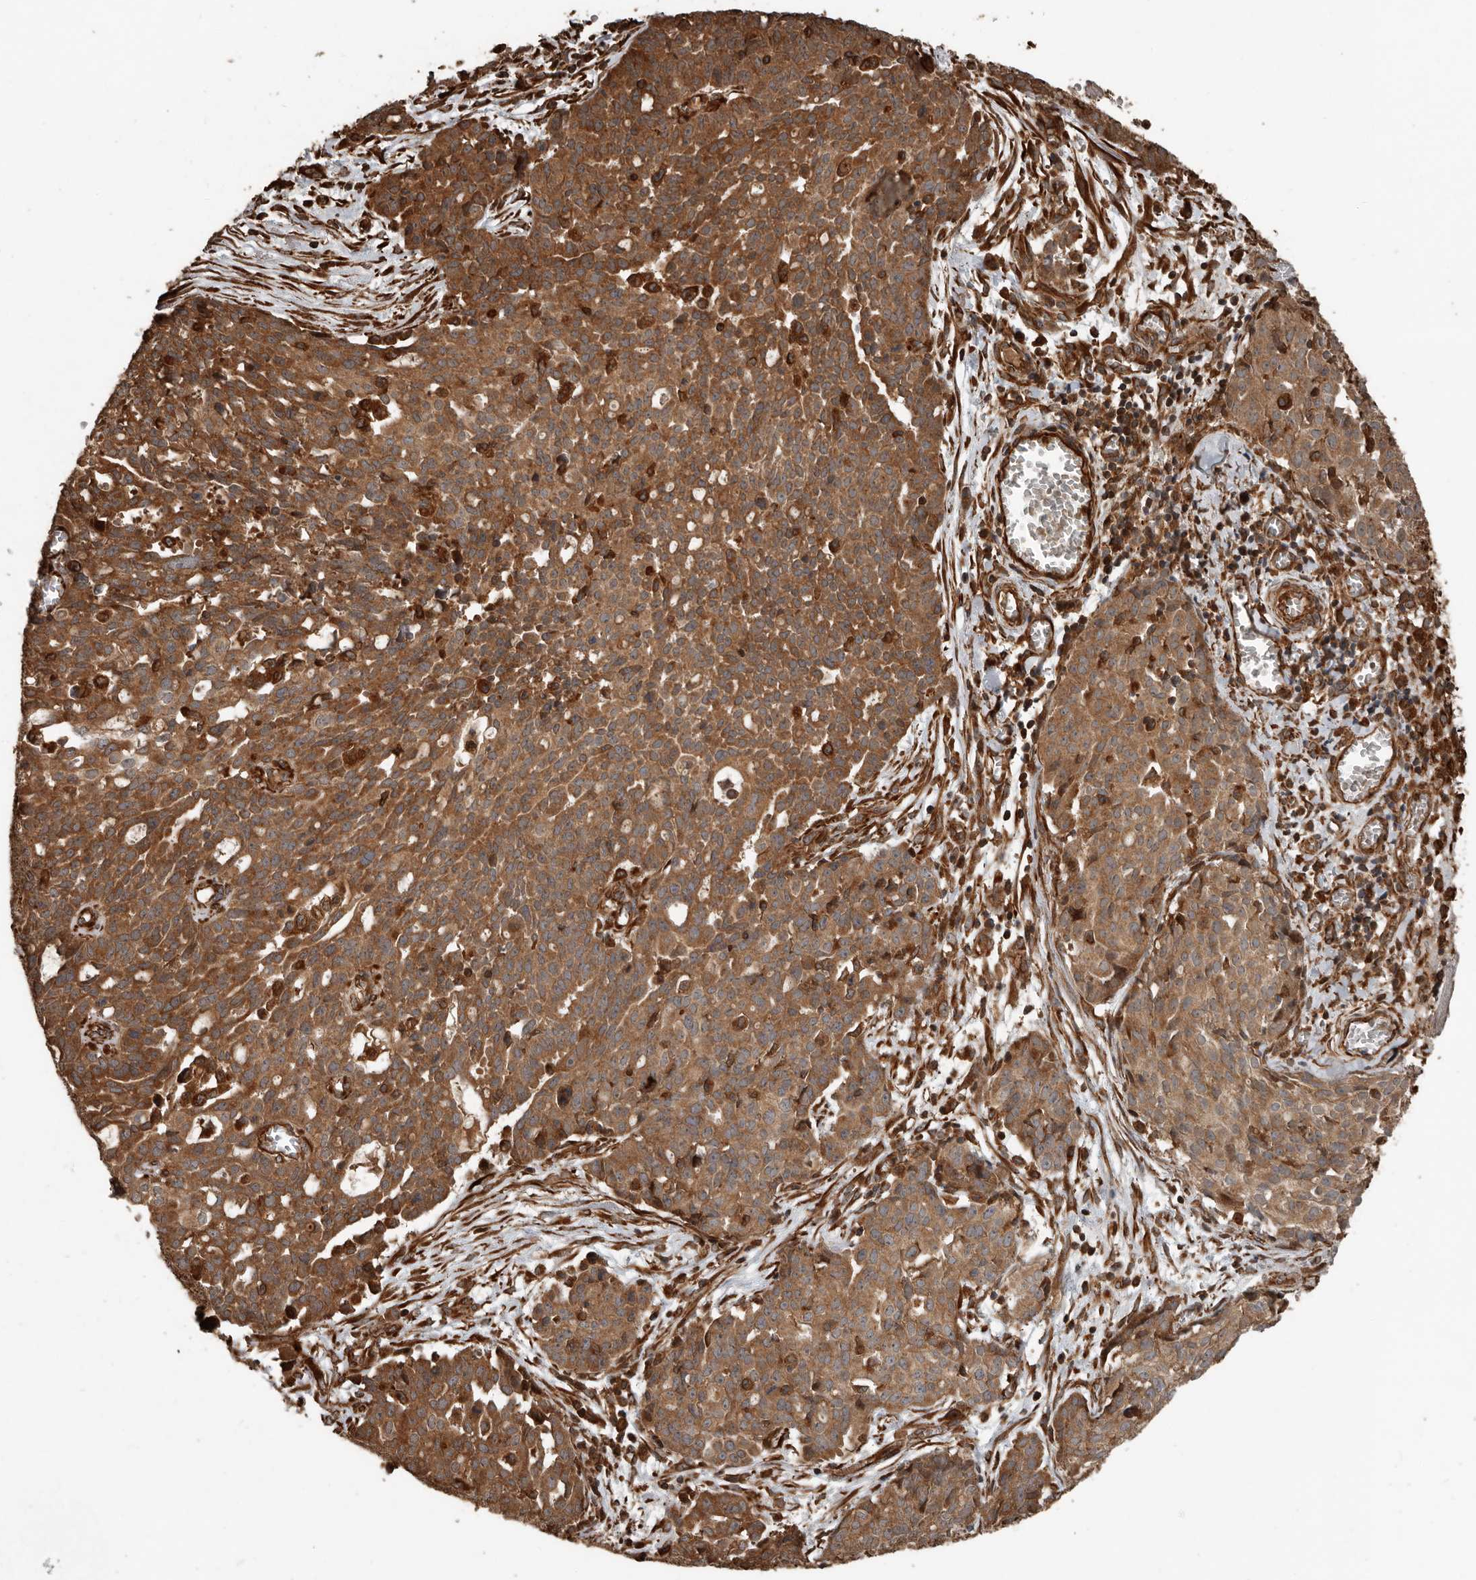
{"staining": {"intensity": "moderate", "quantity": ">75%", "location": "cytoplasmic/membranous"}, "tissue": "ovarian cancer", "cell_type": "Tumor cells", "image_type": "cancer", "snomed": [{"axis": "morphology", "description": "Cystadenocarcinoma, serous, NOS"}, {"axis": "topography", "description": "Soft tissue"}, {"axis": "topography", "description": "Ovary"}], "caption": "This is a micrograph of immunohistochemistry staining of ovarian cancer, which shows moderate expression in the cytoplasmic/membranous of tumor cells.", "gene": "YOD1", "patient": {"sex": "female", "age": 57}}